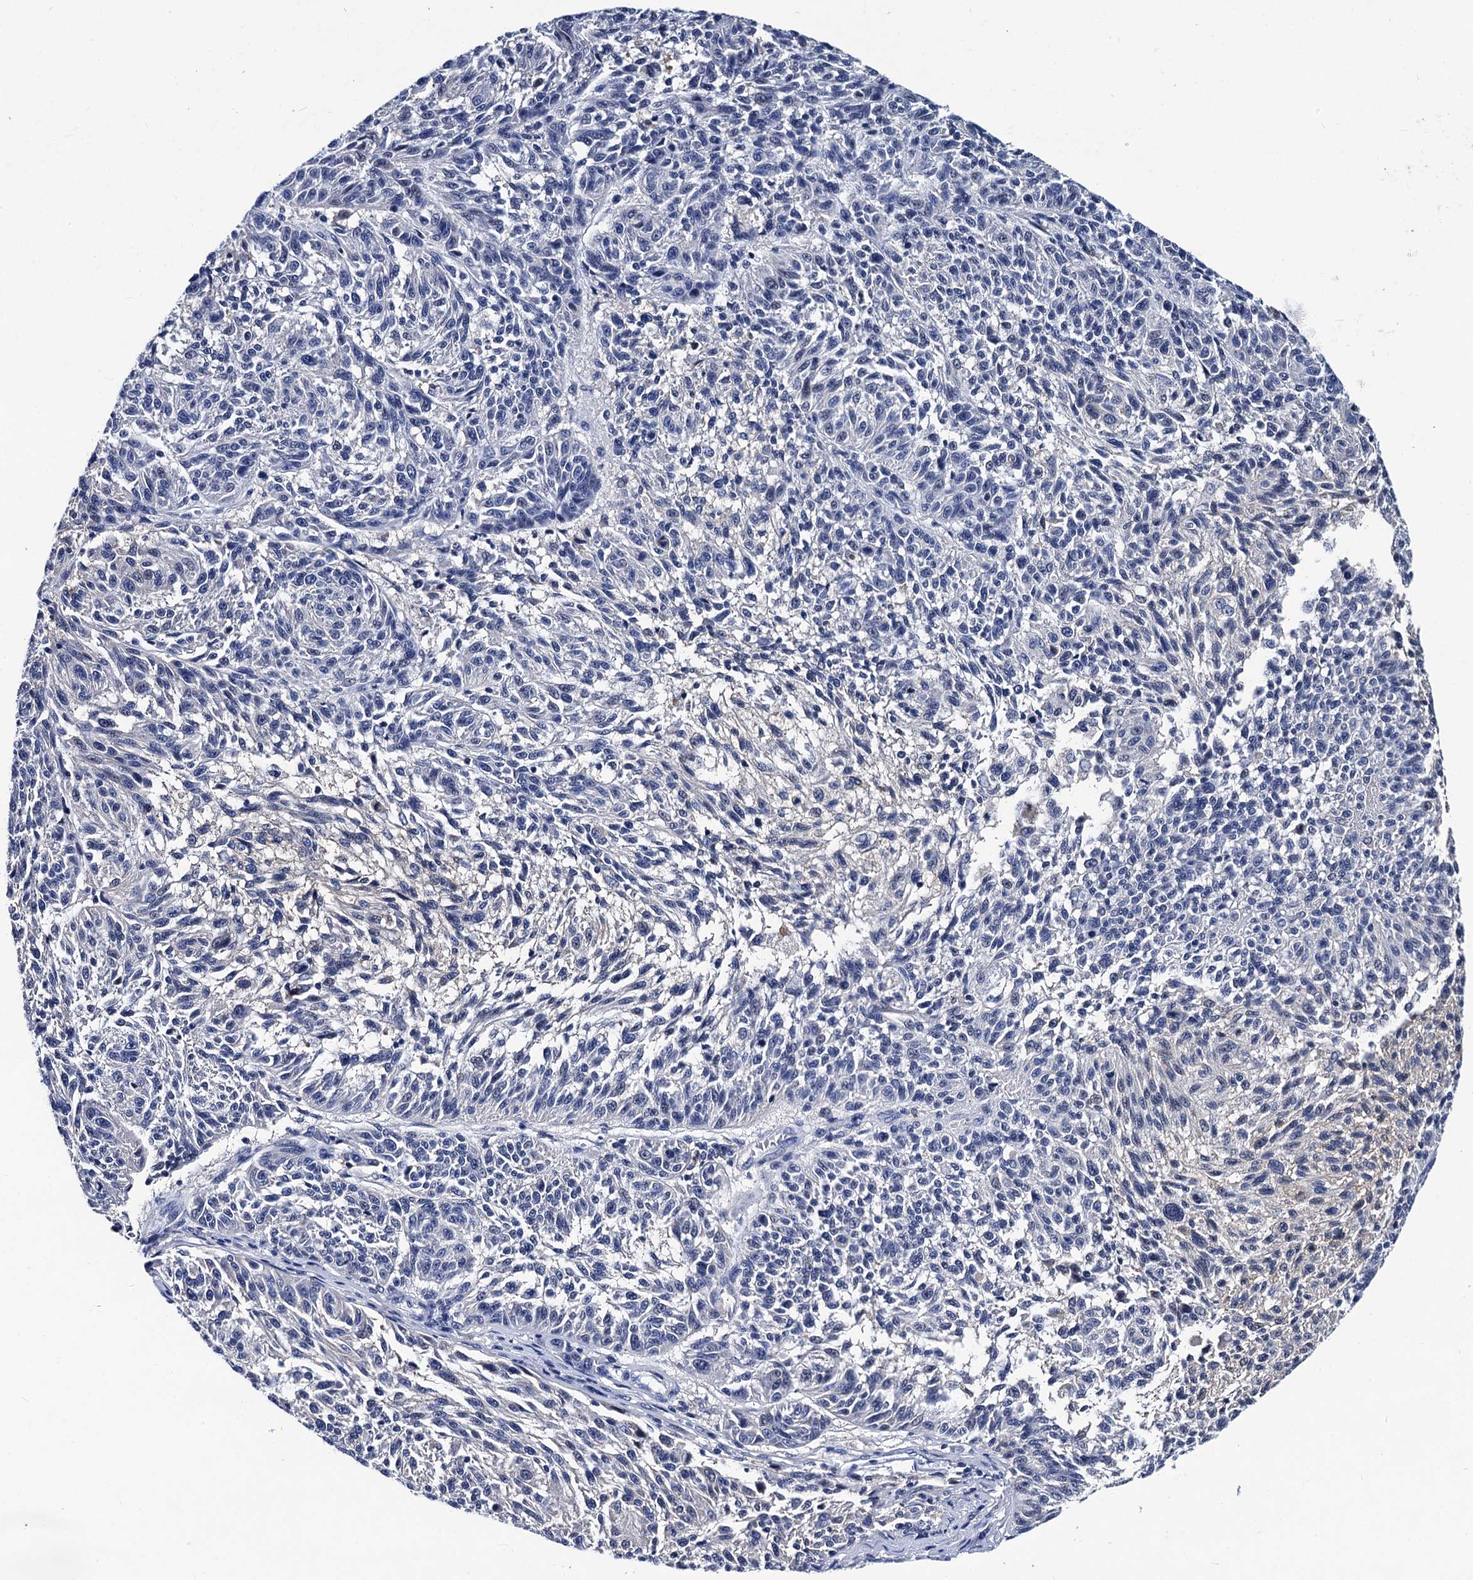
{"staining": {"intensity": "negative", "quantity": "none", "location": "none"}, "tissue": "melanoma", "cell_type": "Tumor cells", "image_type": "cancer", "snomed": [{"axis": "morphology", "description": "Malignant melanoma, NOS"}, {"axis": "topography", "description": "Skin"}], "caption": "Protein analysis of melanoma exhibits no significant staining in tumor cells.", "gene": "LRRC30", "patient": {"sex": "male", "age": 53}}